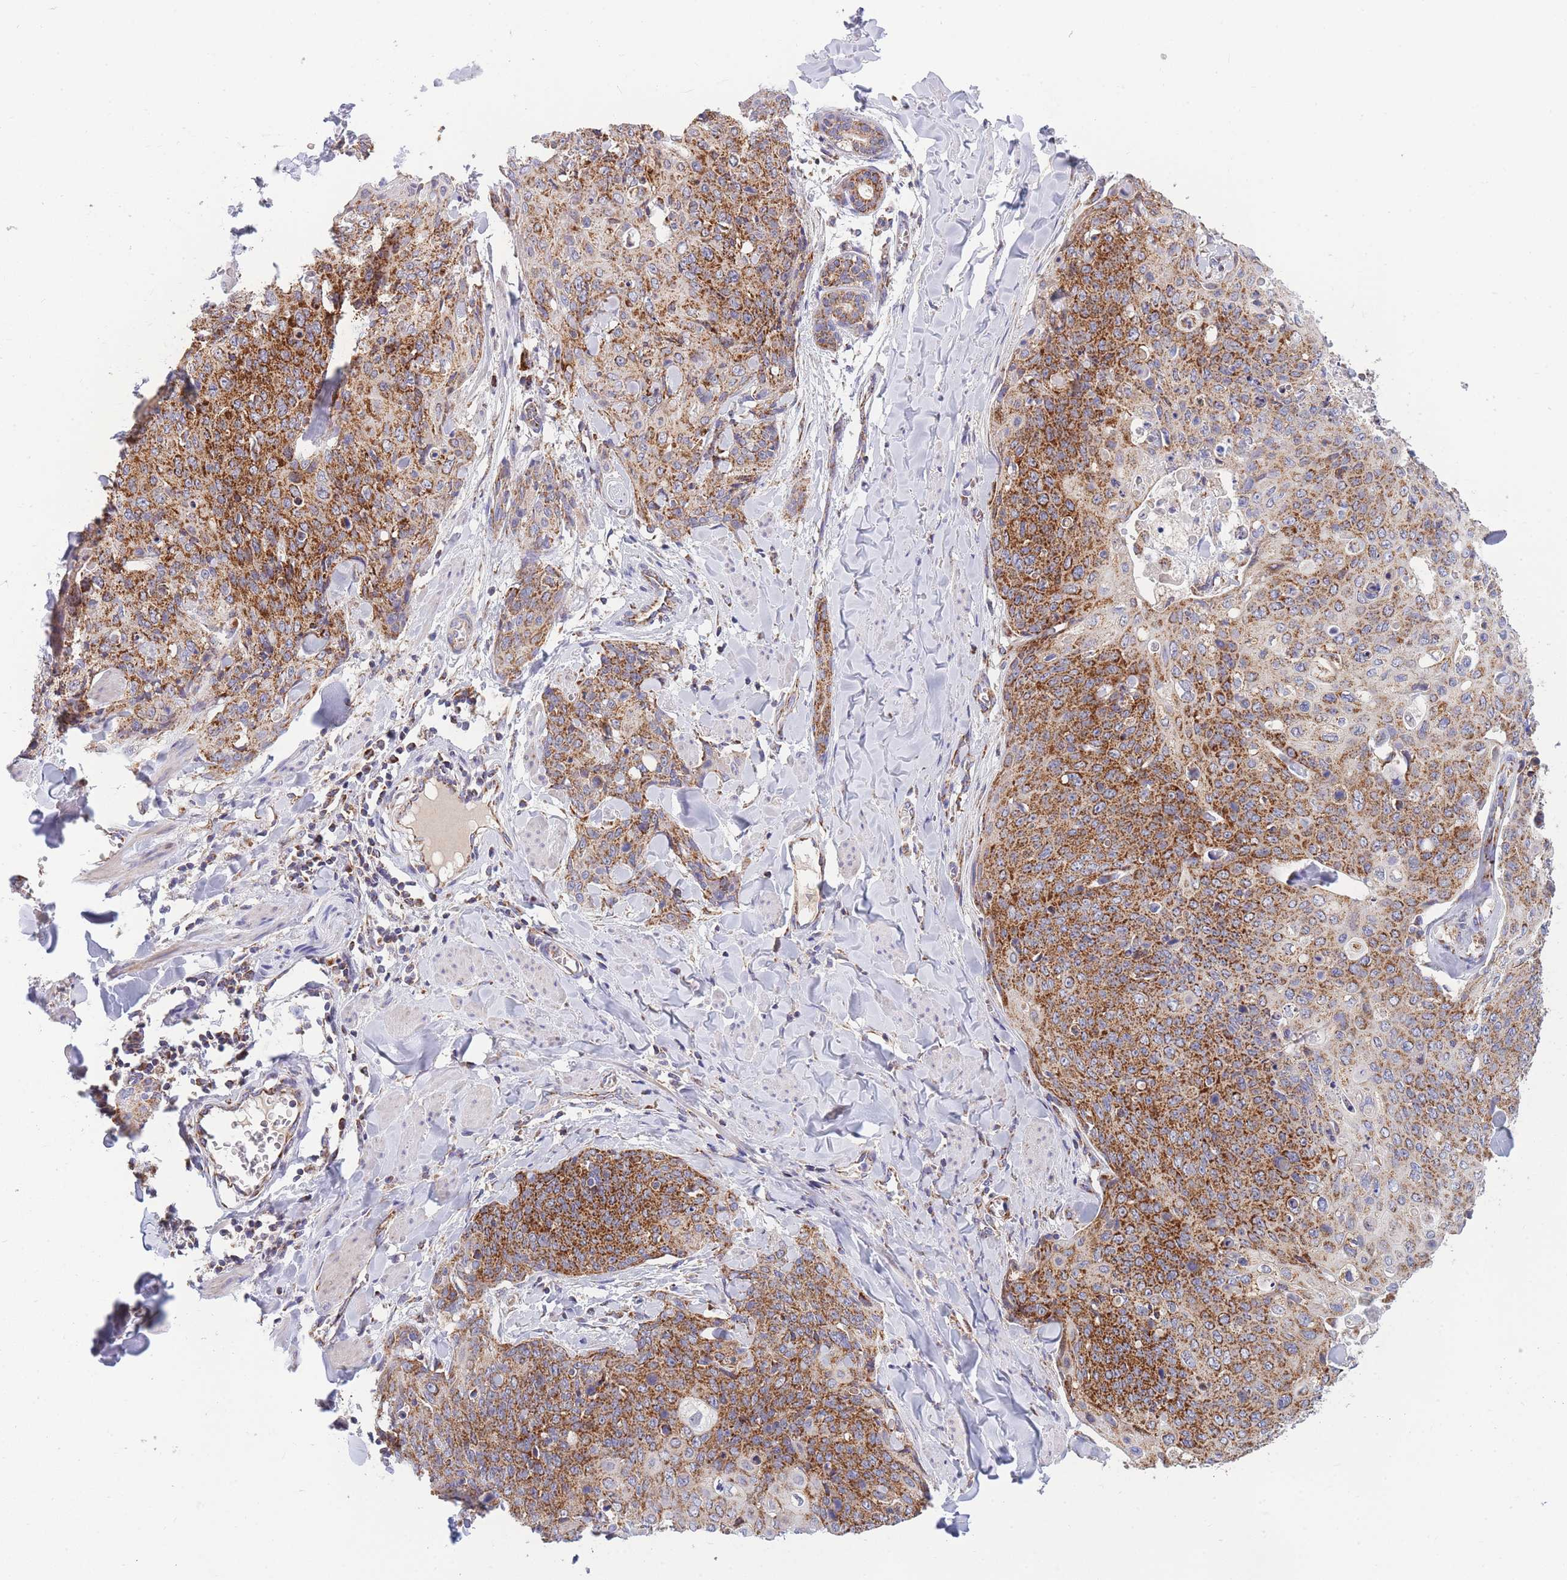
{"staining": {"intensity": "strong", "quantity": ">75%", "location": "cytoplasmic/membranous"}, "tissue": "skin cancer", "cell_type": "Tumor cells", "image_type": "cancer", "snomed": [{"axis": "morphology", "description": "Squamous cell carcinoma, NOS"}, {"axis": "topography", "description": "Skin"}, {"axis": "topography", "description": "Vulva"}], "caption": "Skin squamous cell carcinoma stained with a brown dye reveals strong cytoplasmic/membranous positive staining in approximately >75% of tumor cells.", "gene": "MRPS11", "patient": {"sex": "female", "age": 85}}